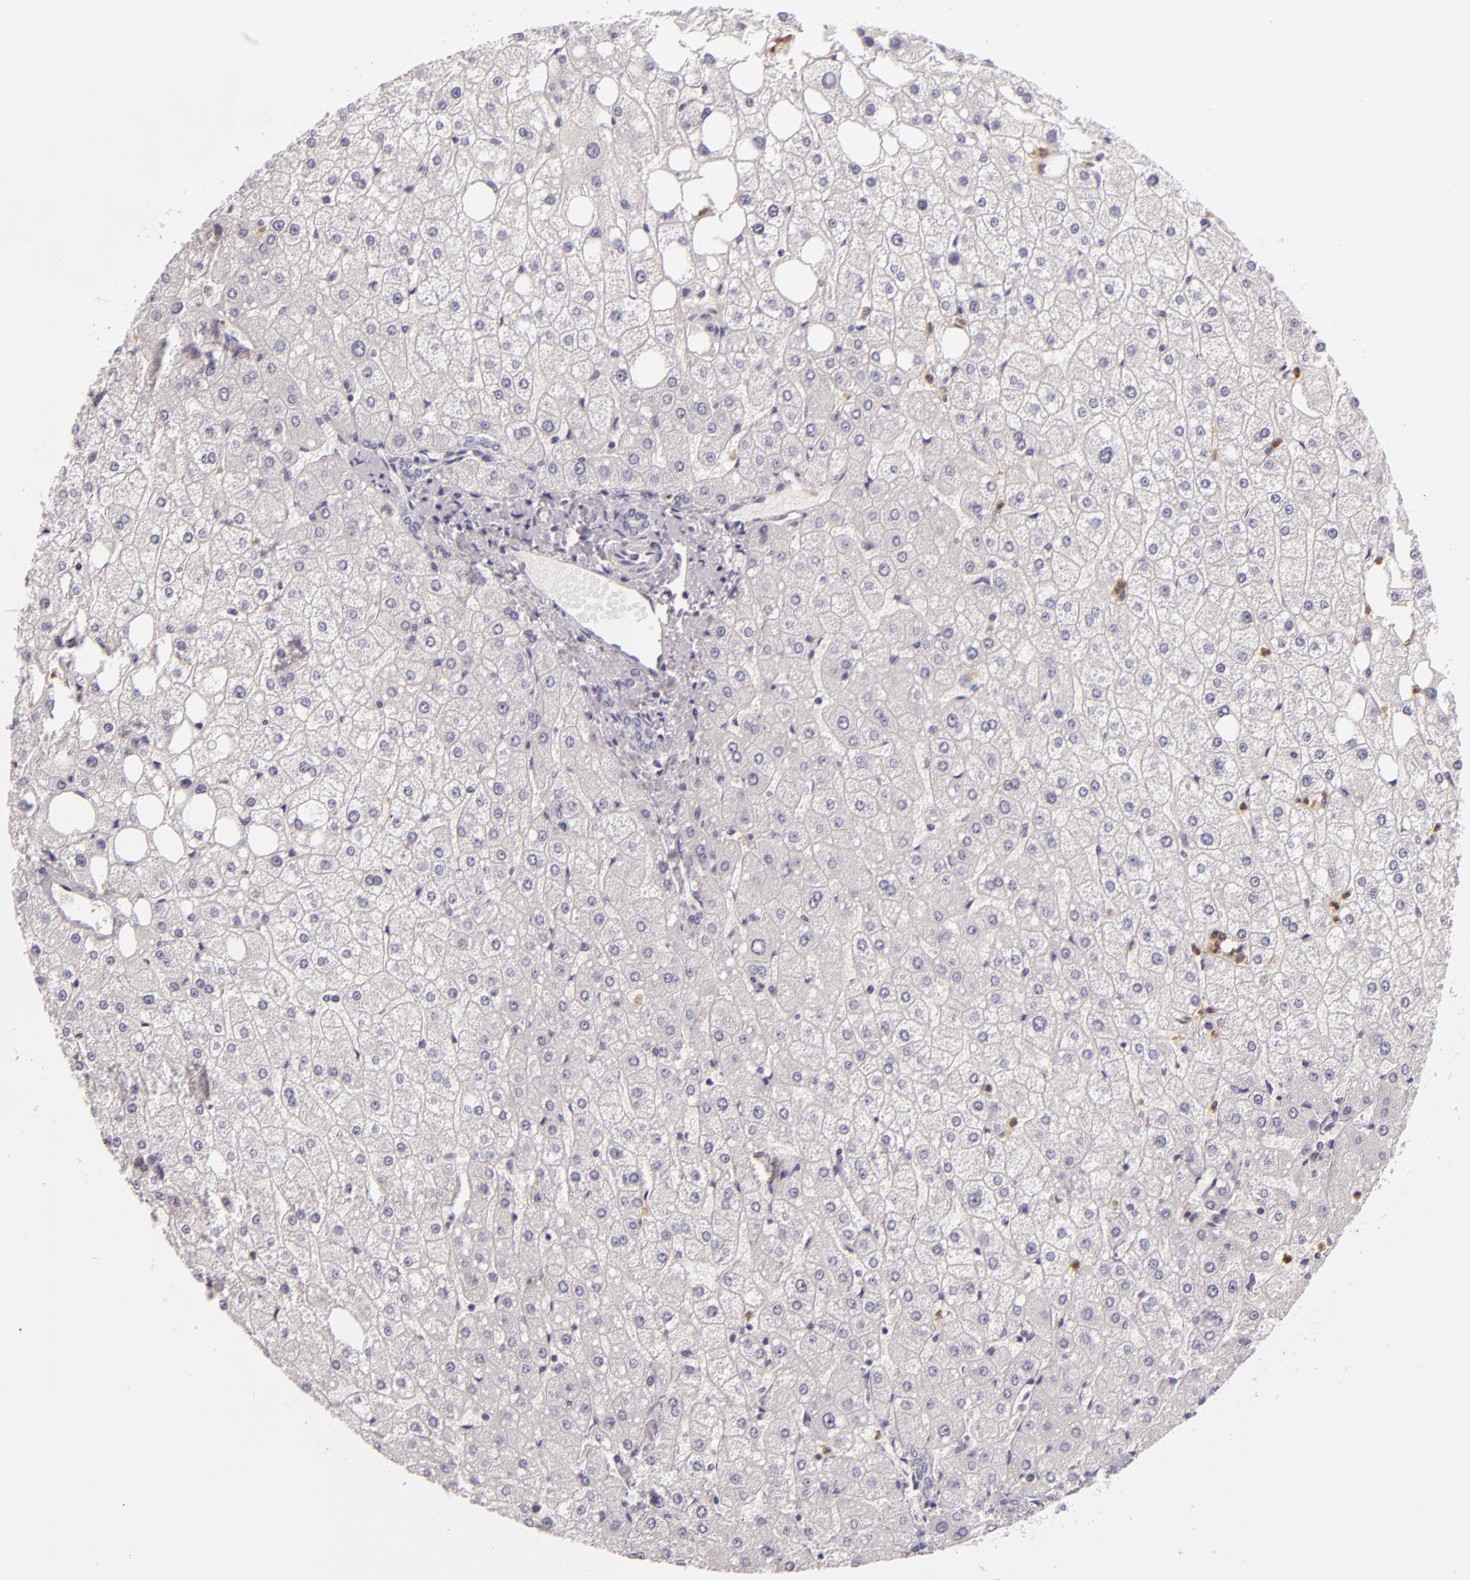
{"staining": {"intensity": "negative", "quantity": "none", "location": "none"}, "tissue": "liver", "cell_type": "Cholangiocytes", "image_type": "normal", "snomed": [{"axis": "morphology", "description": "Normal tissue, NOS"}, {"axis": "topography", "description": "Liver"}], "caption": "A photomicrograph of liver stained for a protein shows no brown staining in cholangiocytes.", "gene": "FAM181A", "patient": {"sex": "male", "age": 35}}